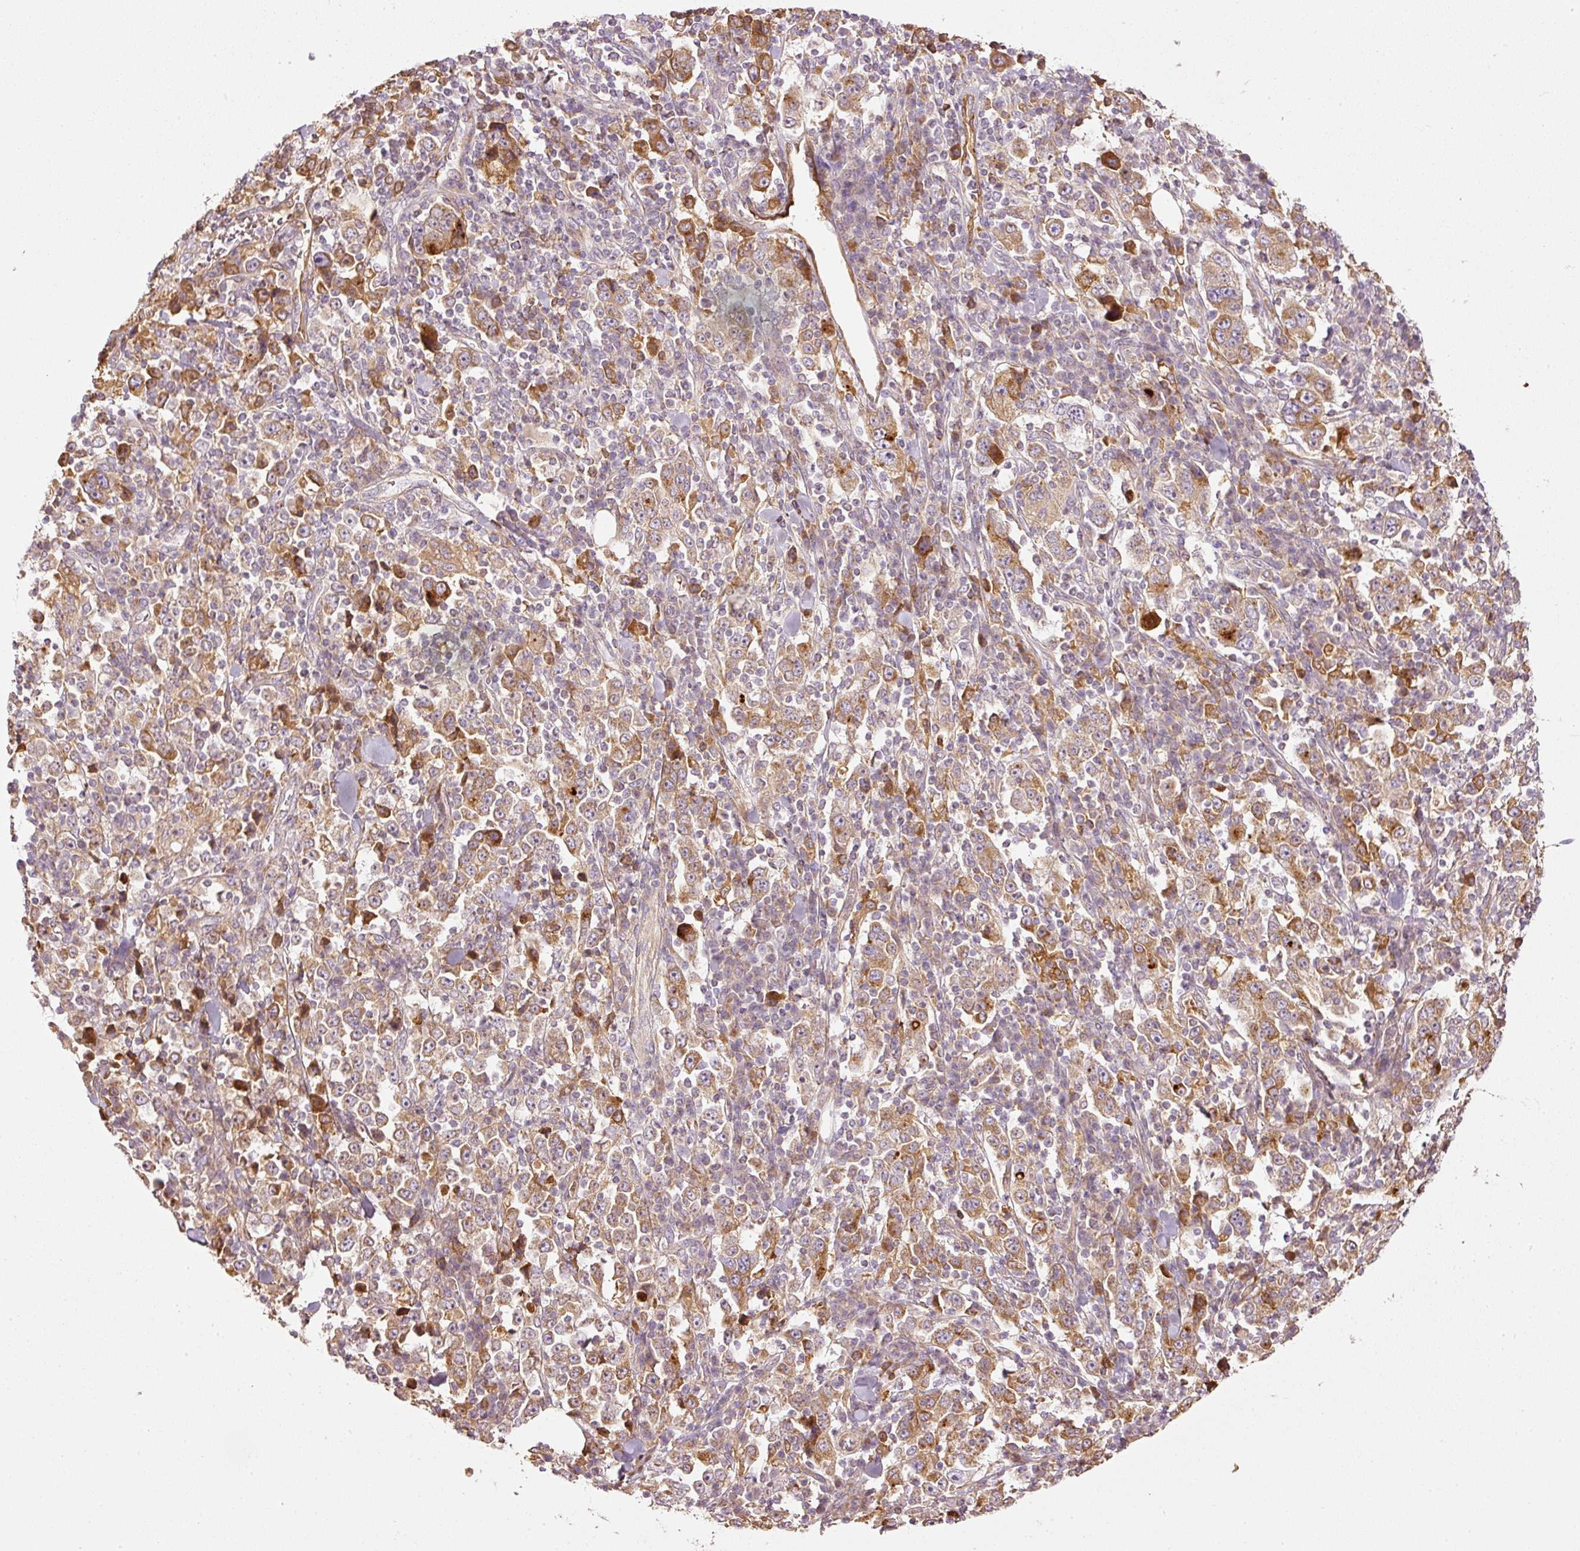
{"staining": {"intensity": "moderate", "quantity": ">75%", "location": "cytoplasmic/membranous"}, "tissue": "stomach cancer", "cell_type": "Tumor cells", "image_type": "cancer", "snomed": [{"axis": "morphology", "description": "Normal tissue, NOS"}, {"axis": "morphology", "description": "Adenocarcinoma, NOS"}, {"axis": "topography", "description": "Stomach, upper"}, {"axis": "topography", "description": "Stomach"}], "caption": "Tumor cells show medium levels of moderate cytoplasmic/membranous staining in about >75% of cells in human stomach cancer (adenocarcinoma).", "gene": "SERPING1", "patient": {"sex": "male", "age": 59}}